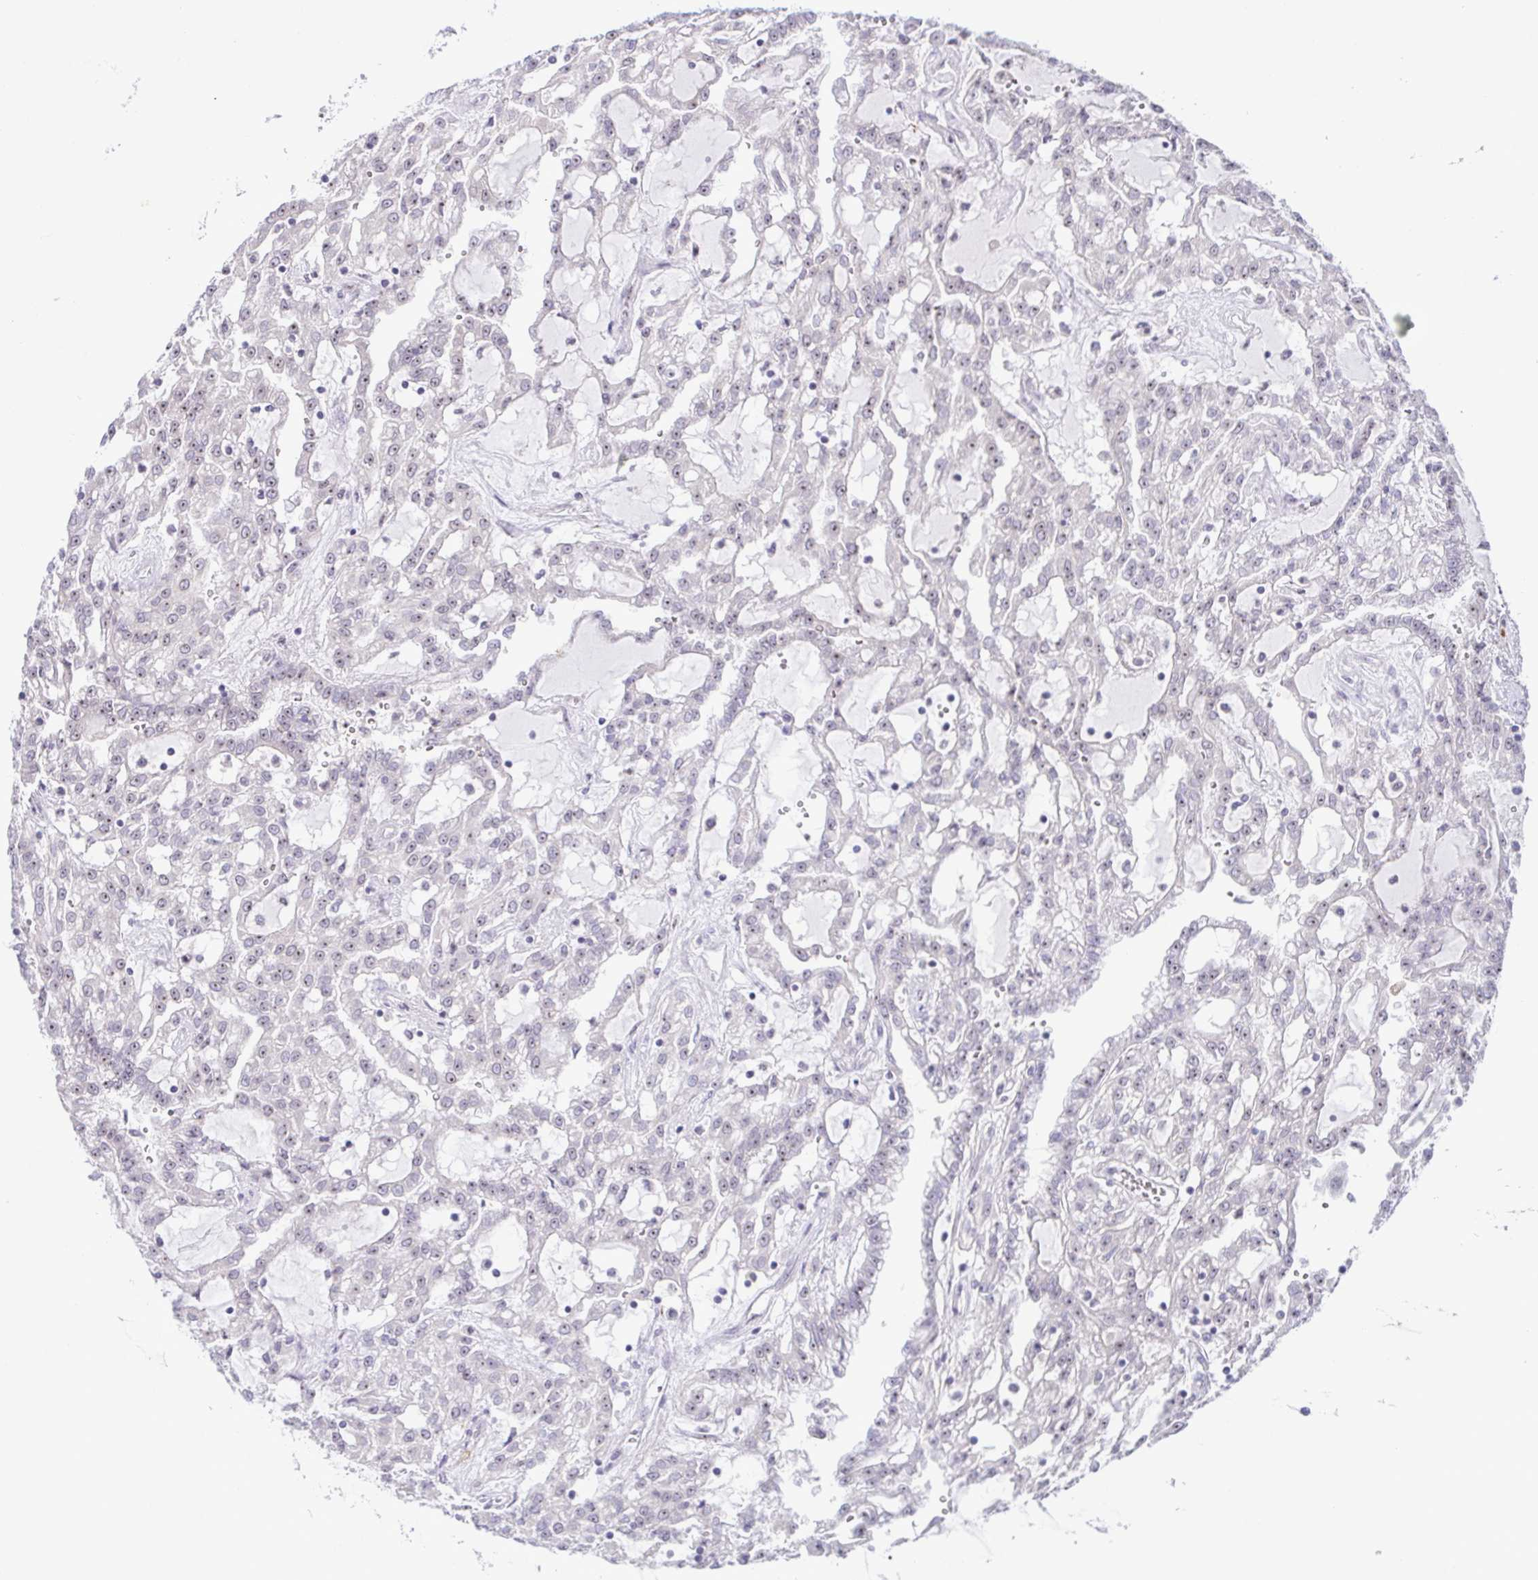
{"staining": {"intensity": "negative", "quantity": "none", "location": "none"}, "tissue": "renal cancer", "cell_type": "Tumor cells", "image_type": "cancer", "snomed": [{"axis": "morphology", "description": "Adenocarcinoma, NOS"}, {"axis": "topography", "description": "Kidney"}], "caption": "Human adenocarcinoma (renal) stained for a protein using immunohistochemistry (IHC) reveals no expression in tumor cells.", "gene": "RSL24D1", "patient": {"sex": "male", "age": 63}}